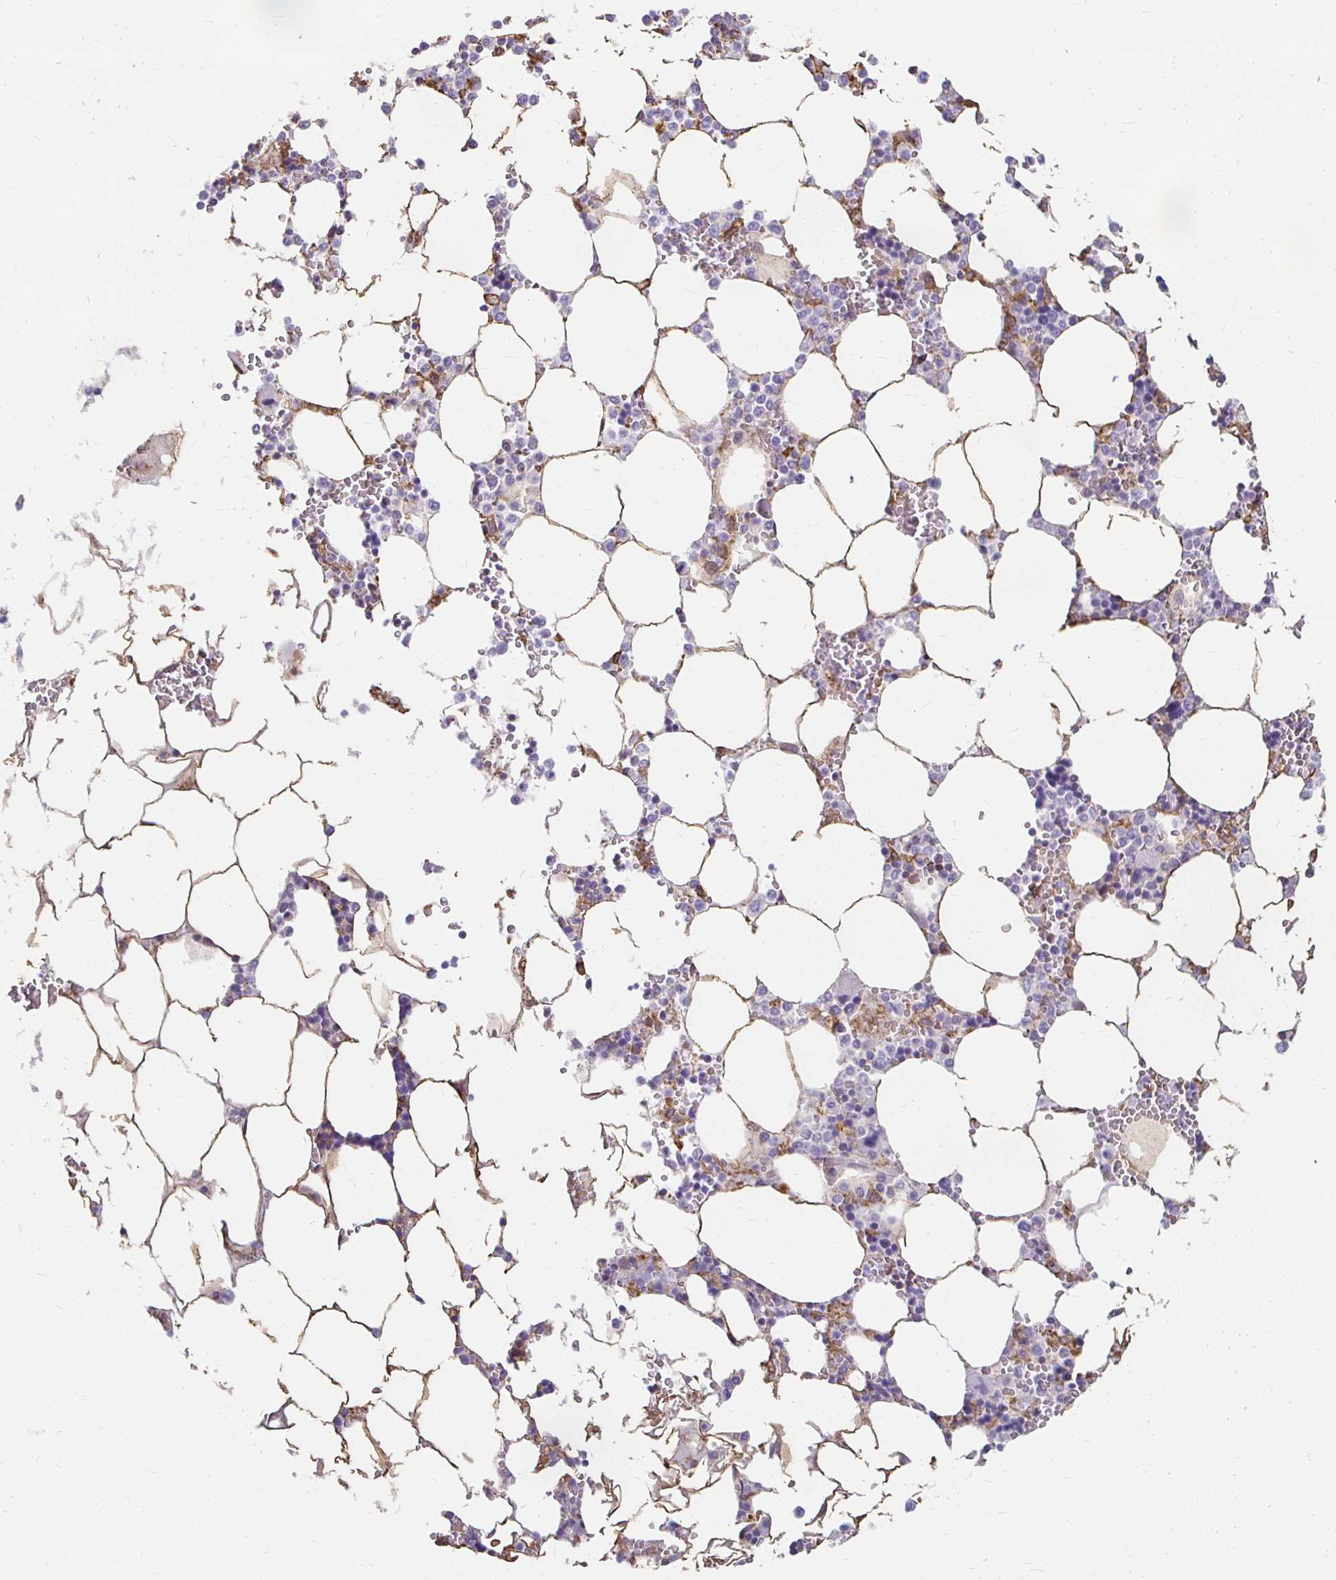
{"staining": {"intensity": "negative", "quantity": "none", "location": "none"}, "tissue": "bone marrow", "cell_type": "Hematopoietic cells", "image_type": "normal", "snomed": [{"axis": "morphology", "description": "Normal tissue, NOS"}, {"axis": "topography", "description": "Bone marrow"}], "caption": "Normal bone marrow was stained to show a protein in brown. There is no significant expression in hematopoietic cells. (DAB IHC with hematoxylin counter stain).", "gene": "TAS1R3", "patient": {"sex": "male", "age": 64}}